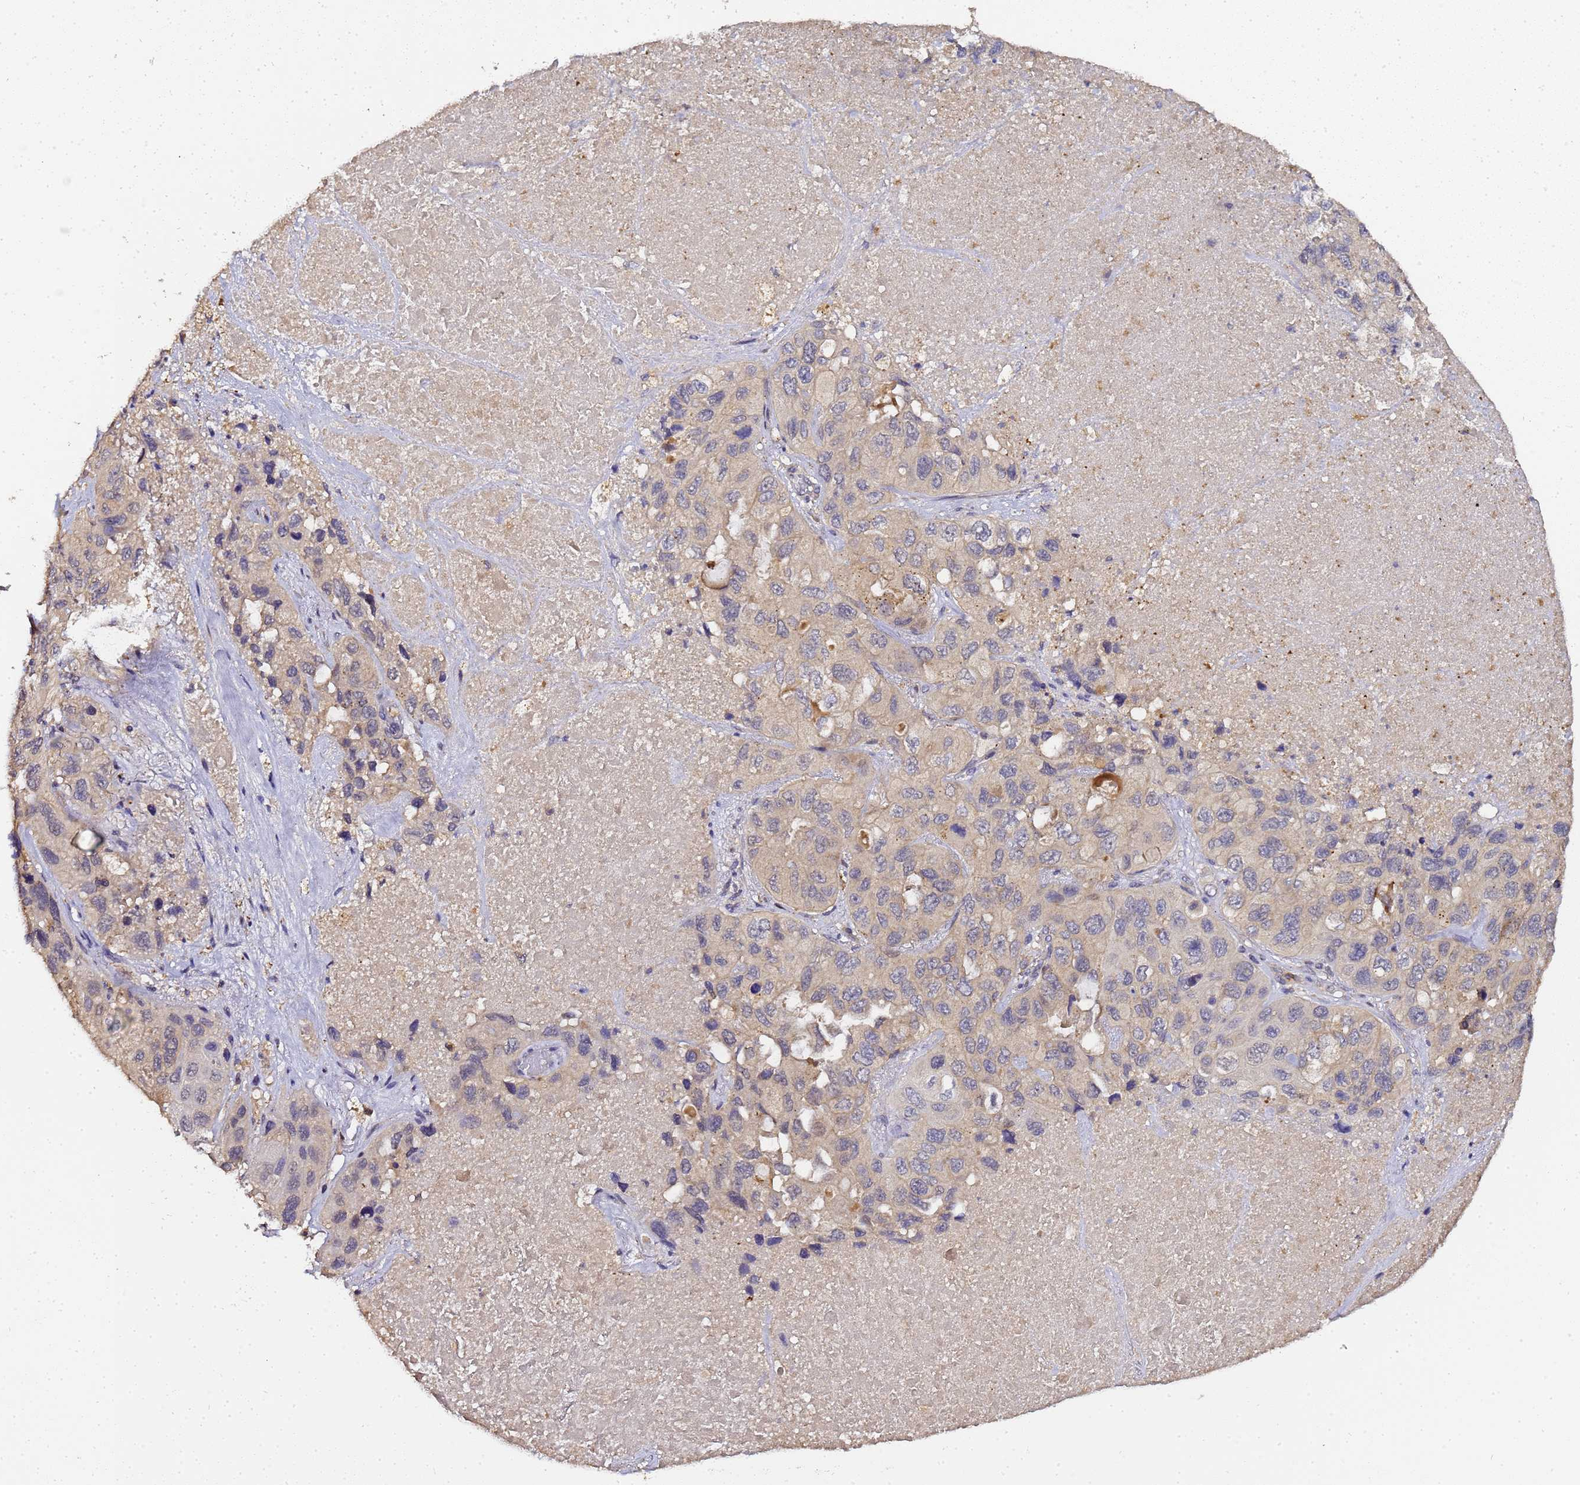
{"staining": {"intensity": "weak", "quantity": ">75%", "location": "cytoplasmic/membranous"}, "tissue": "lung cancer", "cell_type": "Tumor cells", "image_type": "cancer", "snomed": [{"axis": "morphology", "description": "Squamous cell carcinoma, NOS"}, {"axis": "topography", "description": "Lung"}], "caption": "Approximately >75% of tumor cells in human lung cancer (squamous cell carcinoma) show weak cytoplasmic/membranous protein positivity as visualized by brown immunohistochemical staining.", "gene": "LGI4", "patient": {"sex": "female", "age": 73}}